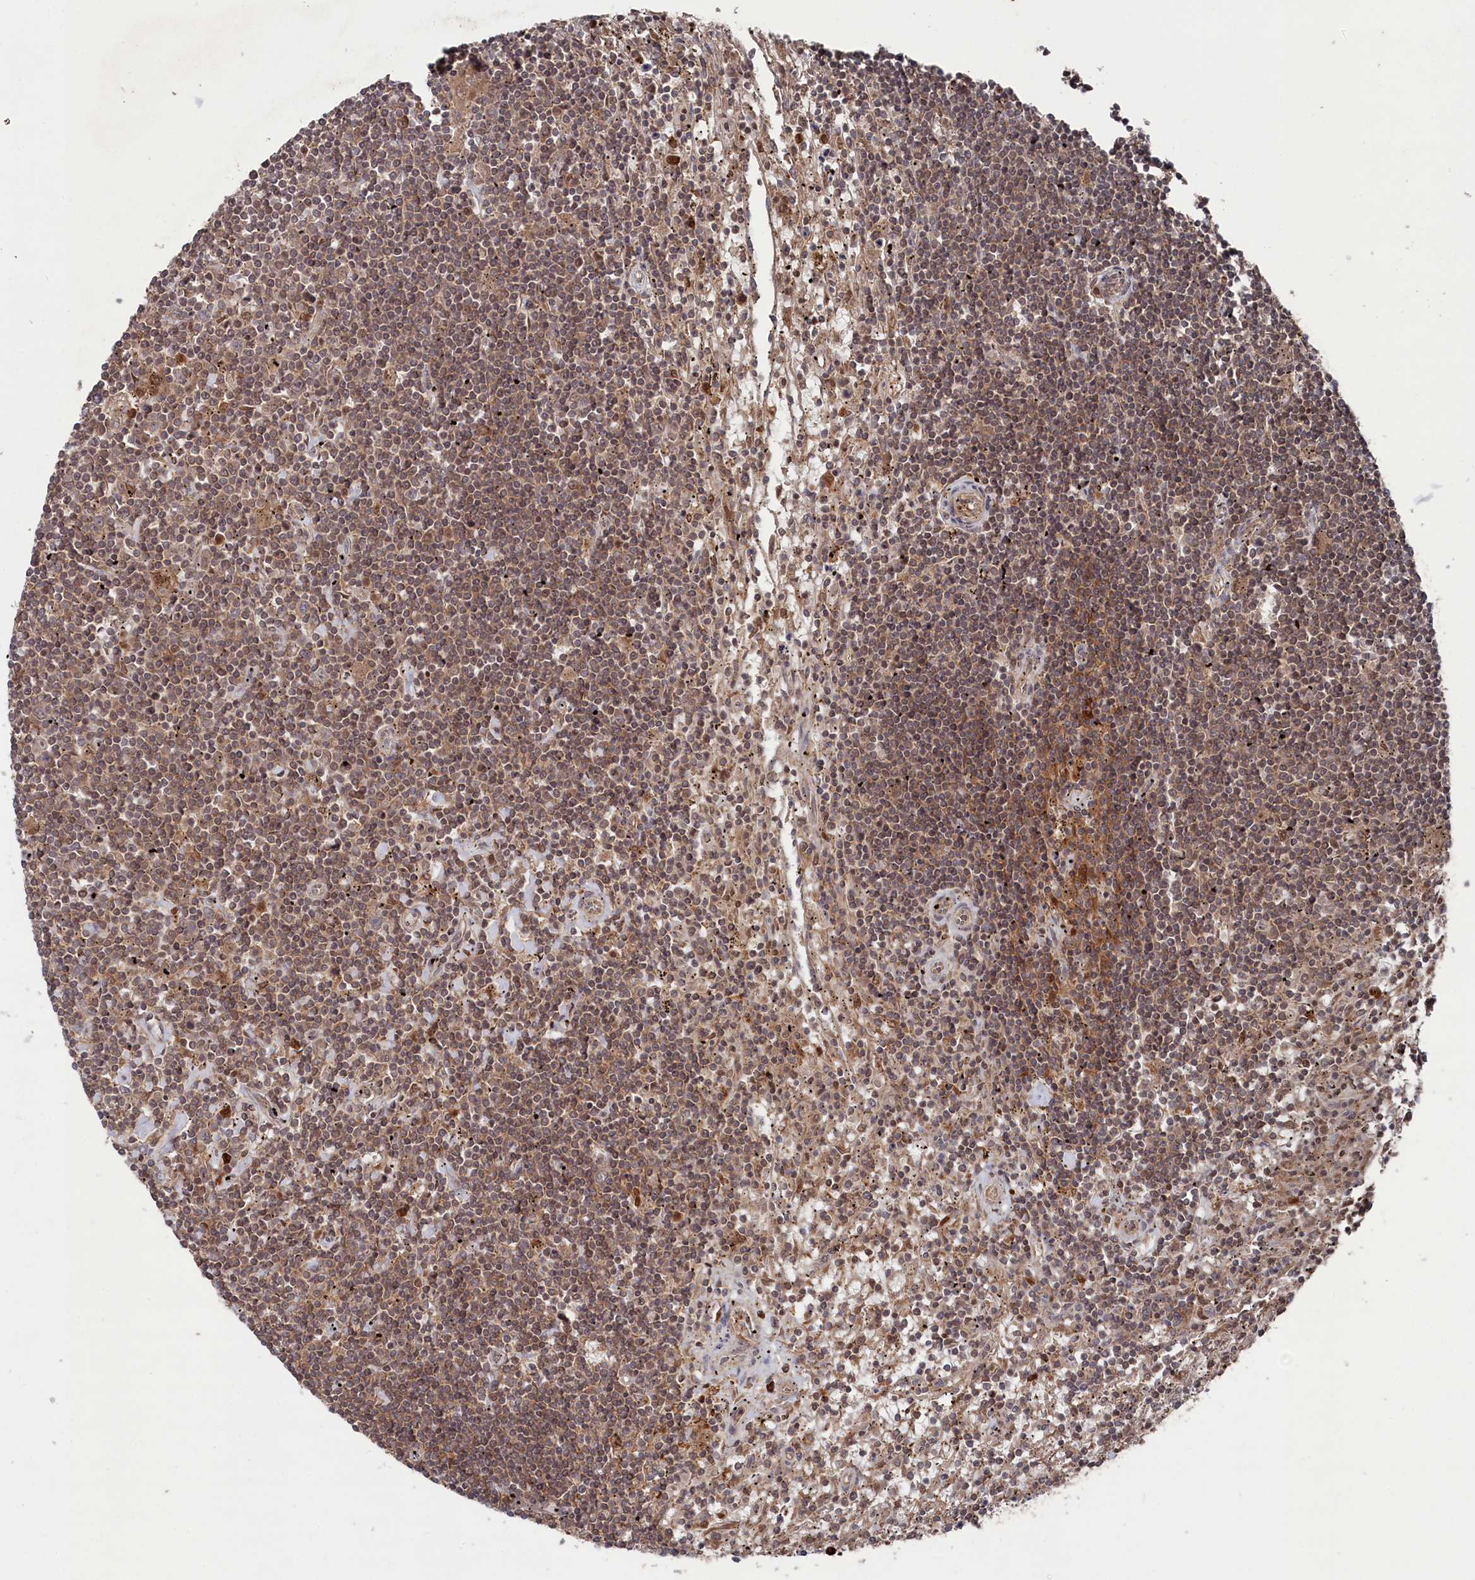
{"staining": {"intensity": "weak", "quantity": "25%-75%", "location": "cytoplasmic/membranous"}, "tissue": "lymphoma", "cell_type": "Tumor cells", "image_type": "cancer", "snomed": [{"axis": "morphology", "description": "Malignant lymphoma, non-Hodgkin's type, Low grade"}, {"axis": "topography", "description": "Spleen"}], "caption": "Immunohistochemical staining of malignant lymphoma, non-Hodgkin's type (low-grade) reveals weak cytoplasmic/membranous protein positivity in about 25%-75% of tumor cells.", "gene": "BORCS7", "patient": {"sex": "male", "age": 76}}